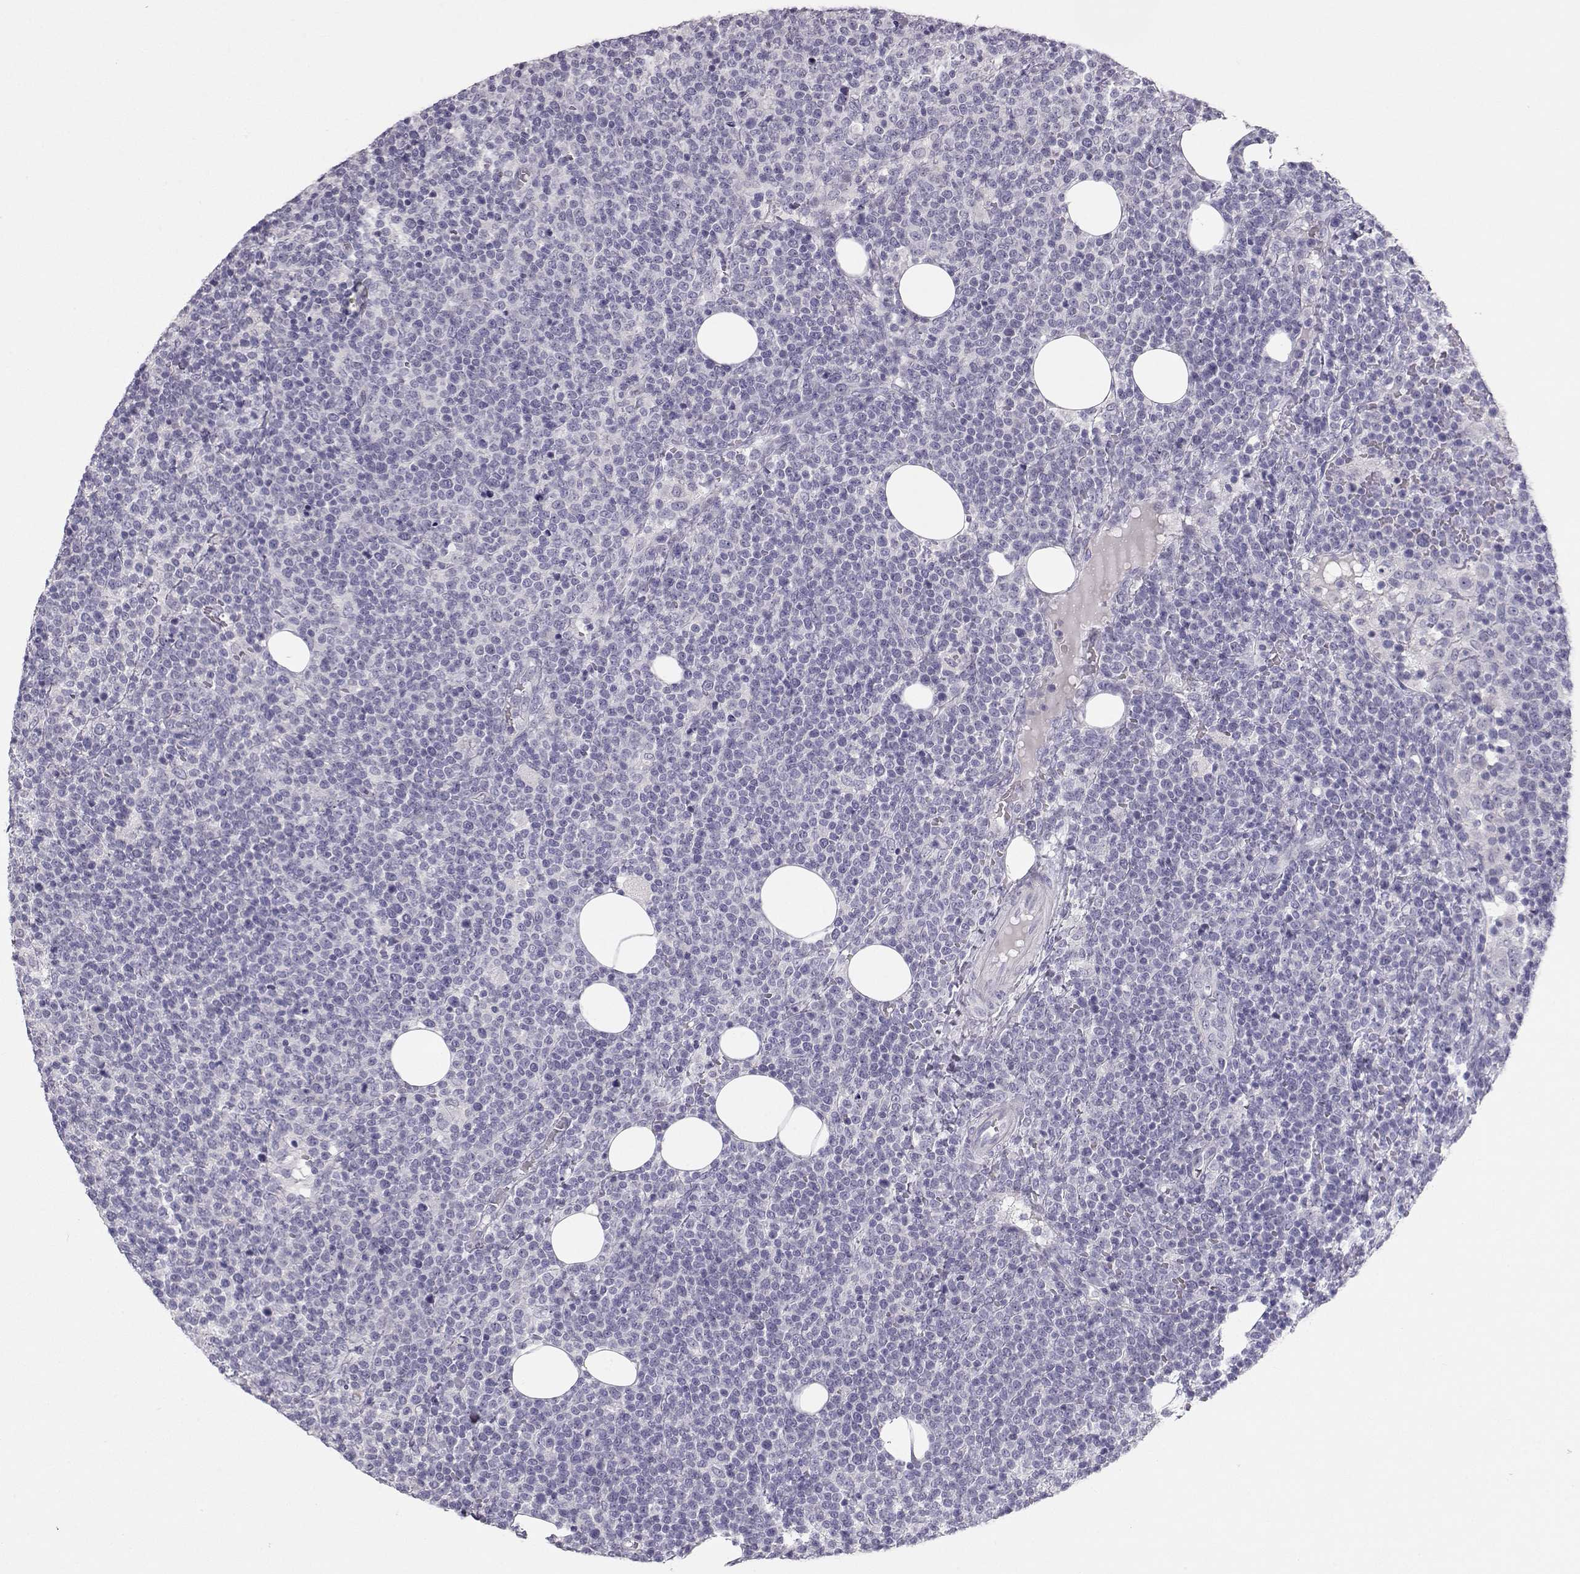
{"staining": {"intensity": "negative", "quantity": "none", "location": "none"}, "tissue": "lymphoma", "cell_type": "Tumor cells", "image_type": "cancer", "snomed": [{"axis": "morphology", "description": "Malignant lymphoma, non-Hodgkin's type, High grade"}, {"axis": "topography", "description": "Lymph node"}], "caption": "This is an immunohistochemistry (IHC) micrograph of human lymphoma. There is no staining in tumor cells.", "gene": "LAMB3", "patient": {"sex": "male", "age": 61}}